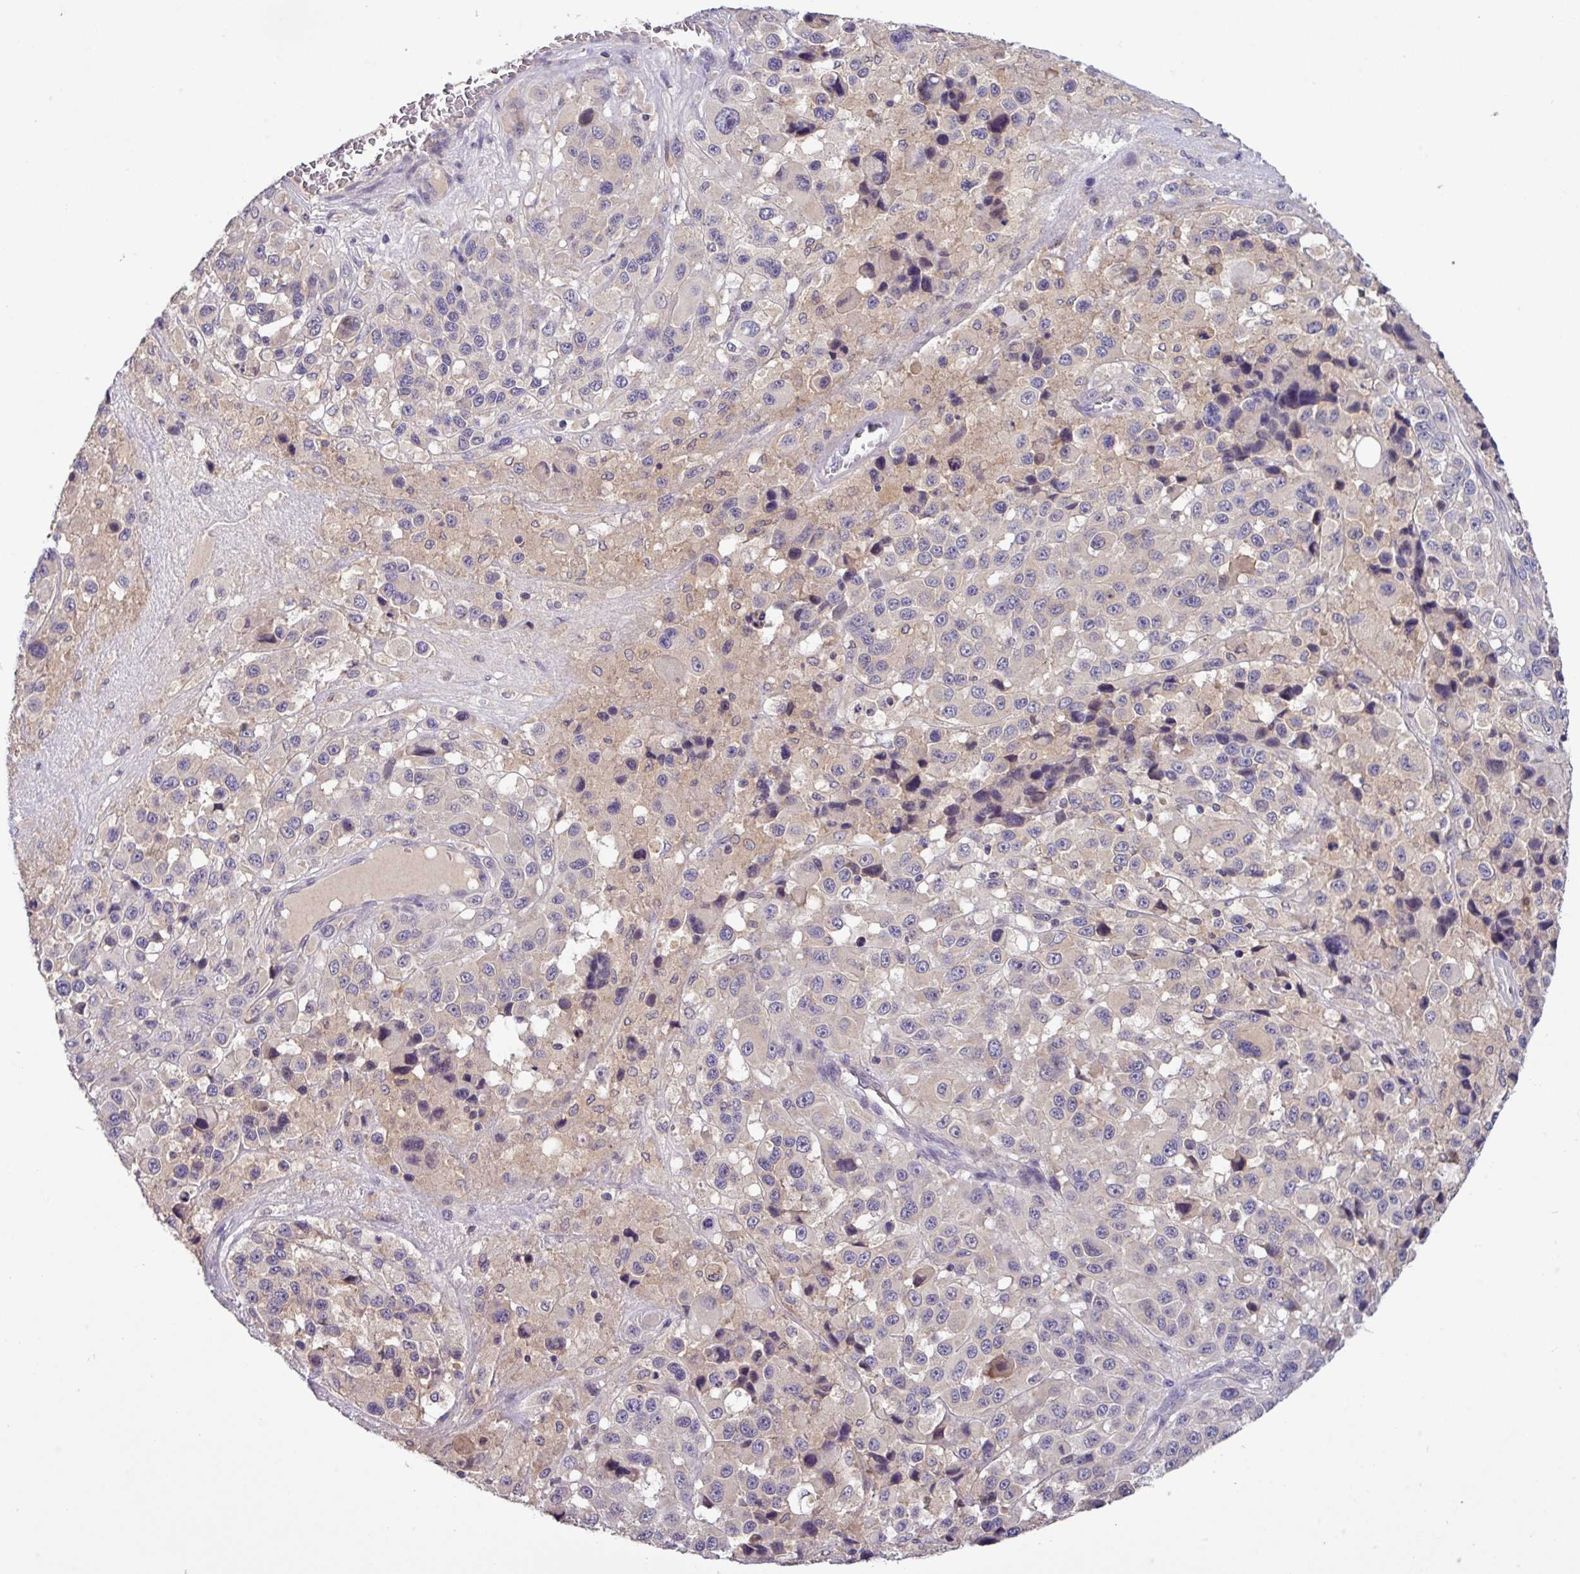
{"staining": {"intensity": "weak", "quantity": "25%-75%", "location": "cytoplasmic/membranous"}, "tissue": "melanoma", "cell_type": "Tumor cells", "image_type": "cancer", "snomed": [{"axis": "morphology", "description": "Malignant melanoma, Metastatic site"}, {"axis": "topography", "description": "Lymph node"}], "caption": "About 25%-75% of tumor cells in melanoma show weak cytoplasmic/membranous protein positivity as visualized by brown immunohistochemical staining.", "gene": "TMEM62", "patient": {"sex": "female", "age": 65}}